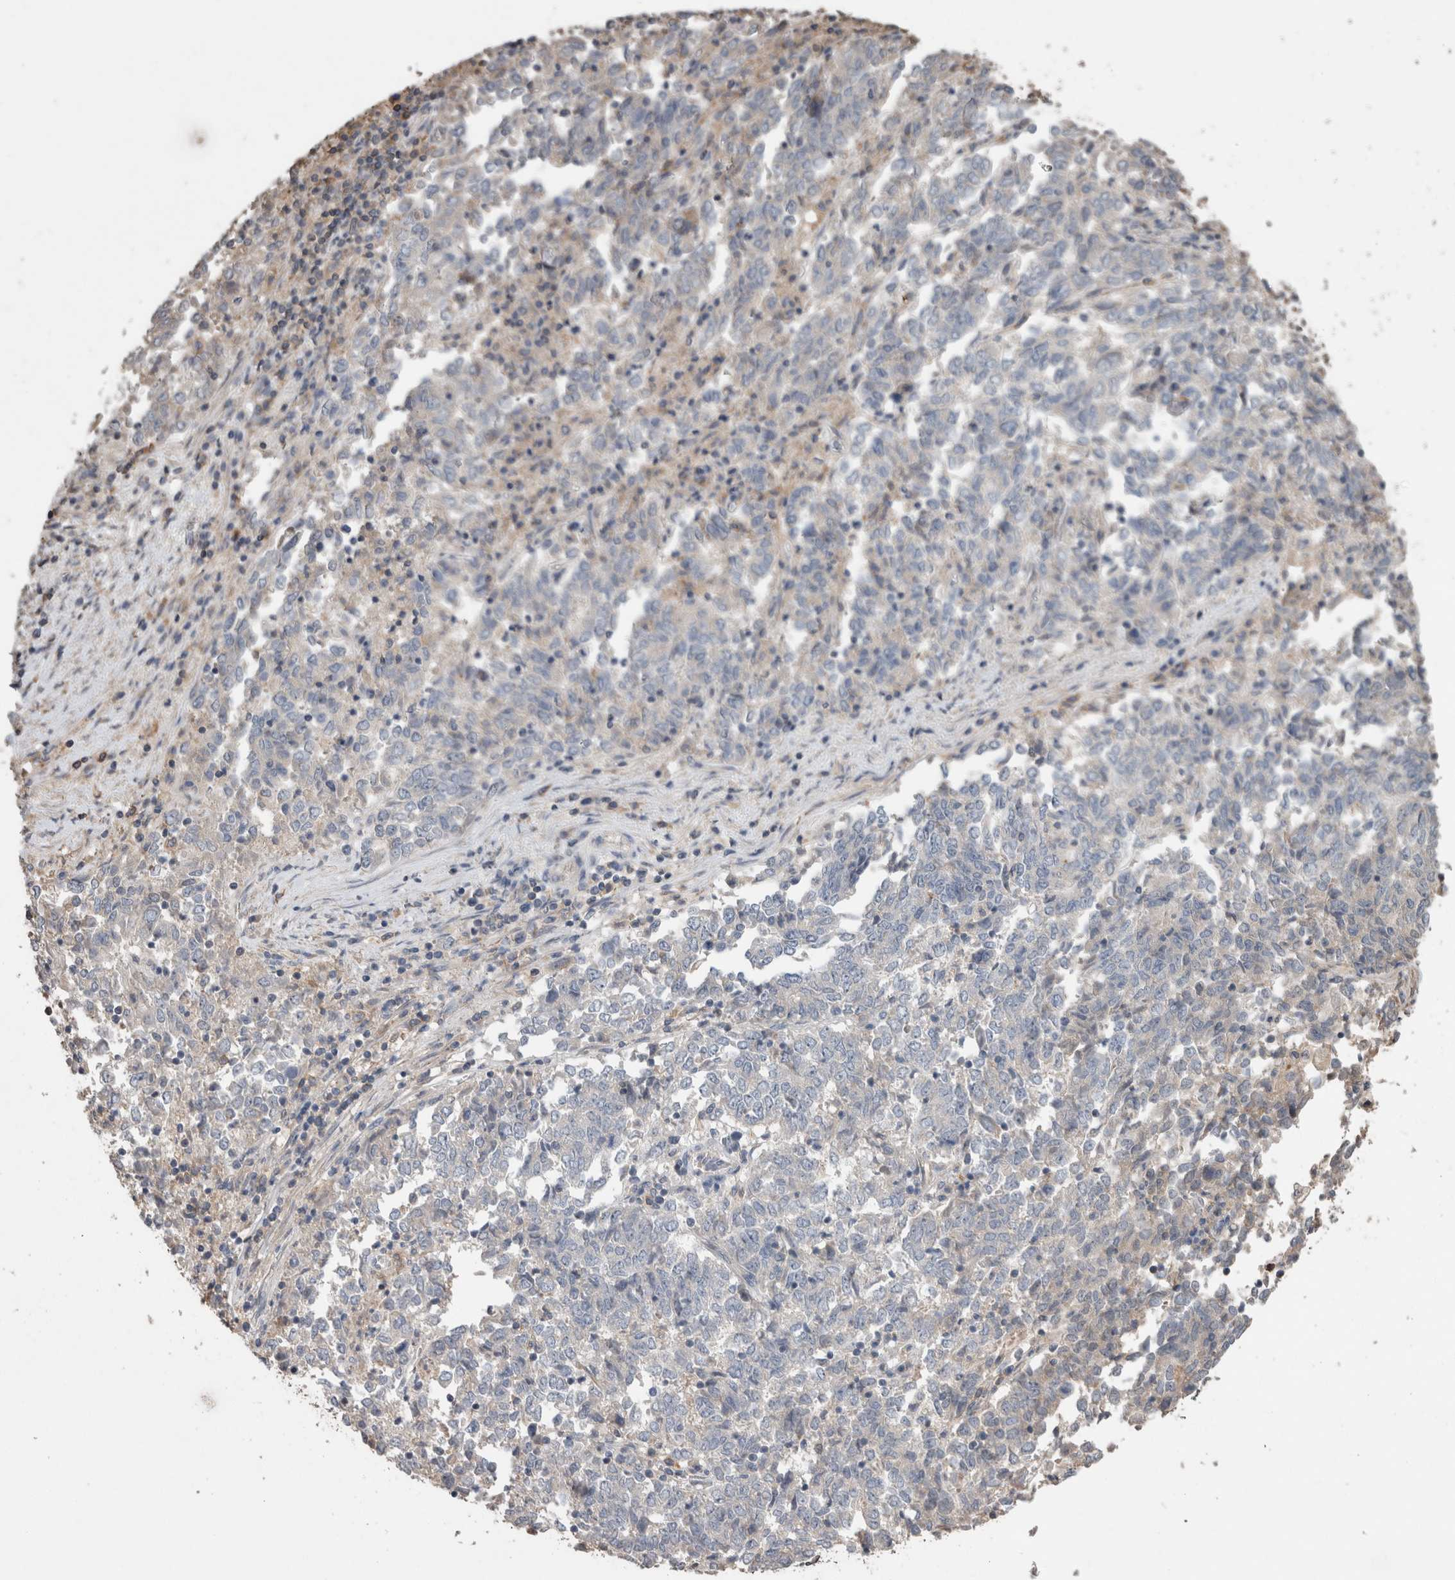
{"staining": {"intensity": "weak", "quantity": "<25%", "location": "cytoplasmic/membranous"}, "tissue": "endometrial cancer", "cell_type": "Tumor cells", "image_type": "cancer", "snomed": [{"axis": "morphology", "description": "Adenocarcinoma, NOS"}, {"axis": "topography", "description": "Endometrium"}], "caption": "IHC histopathology image of neoplastic tissue: human endometrial adenocarcinoma stained with DAB (3,3'-diaminobenzidine) displays no significant protein expression in tumor cells.", "gene": "TRIM5", "patient": {"sex": "female", "age": 80}}